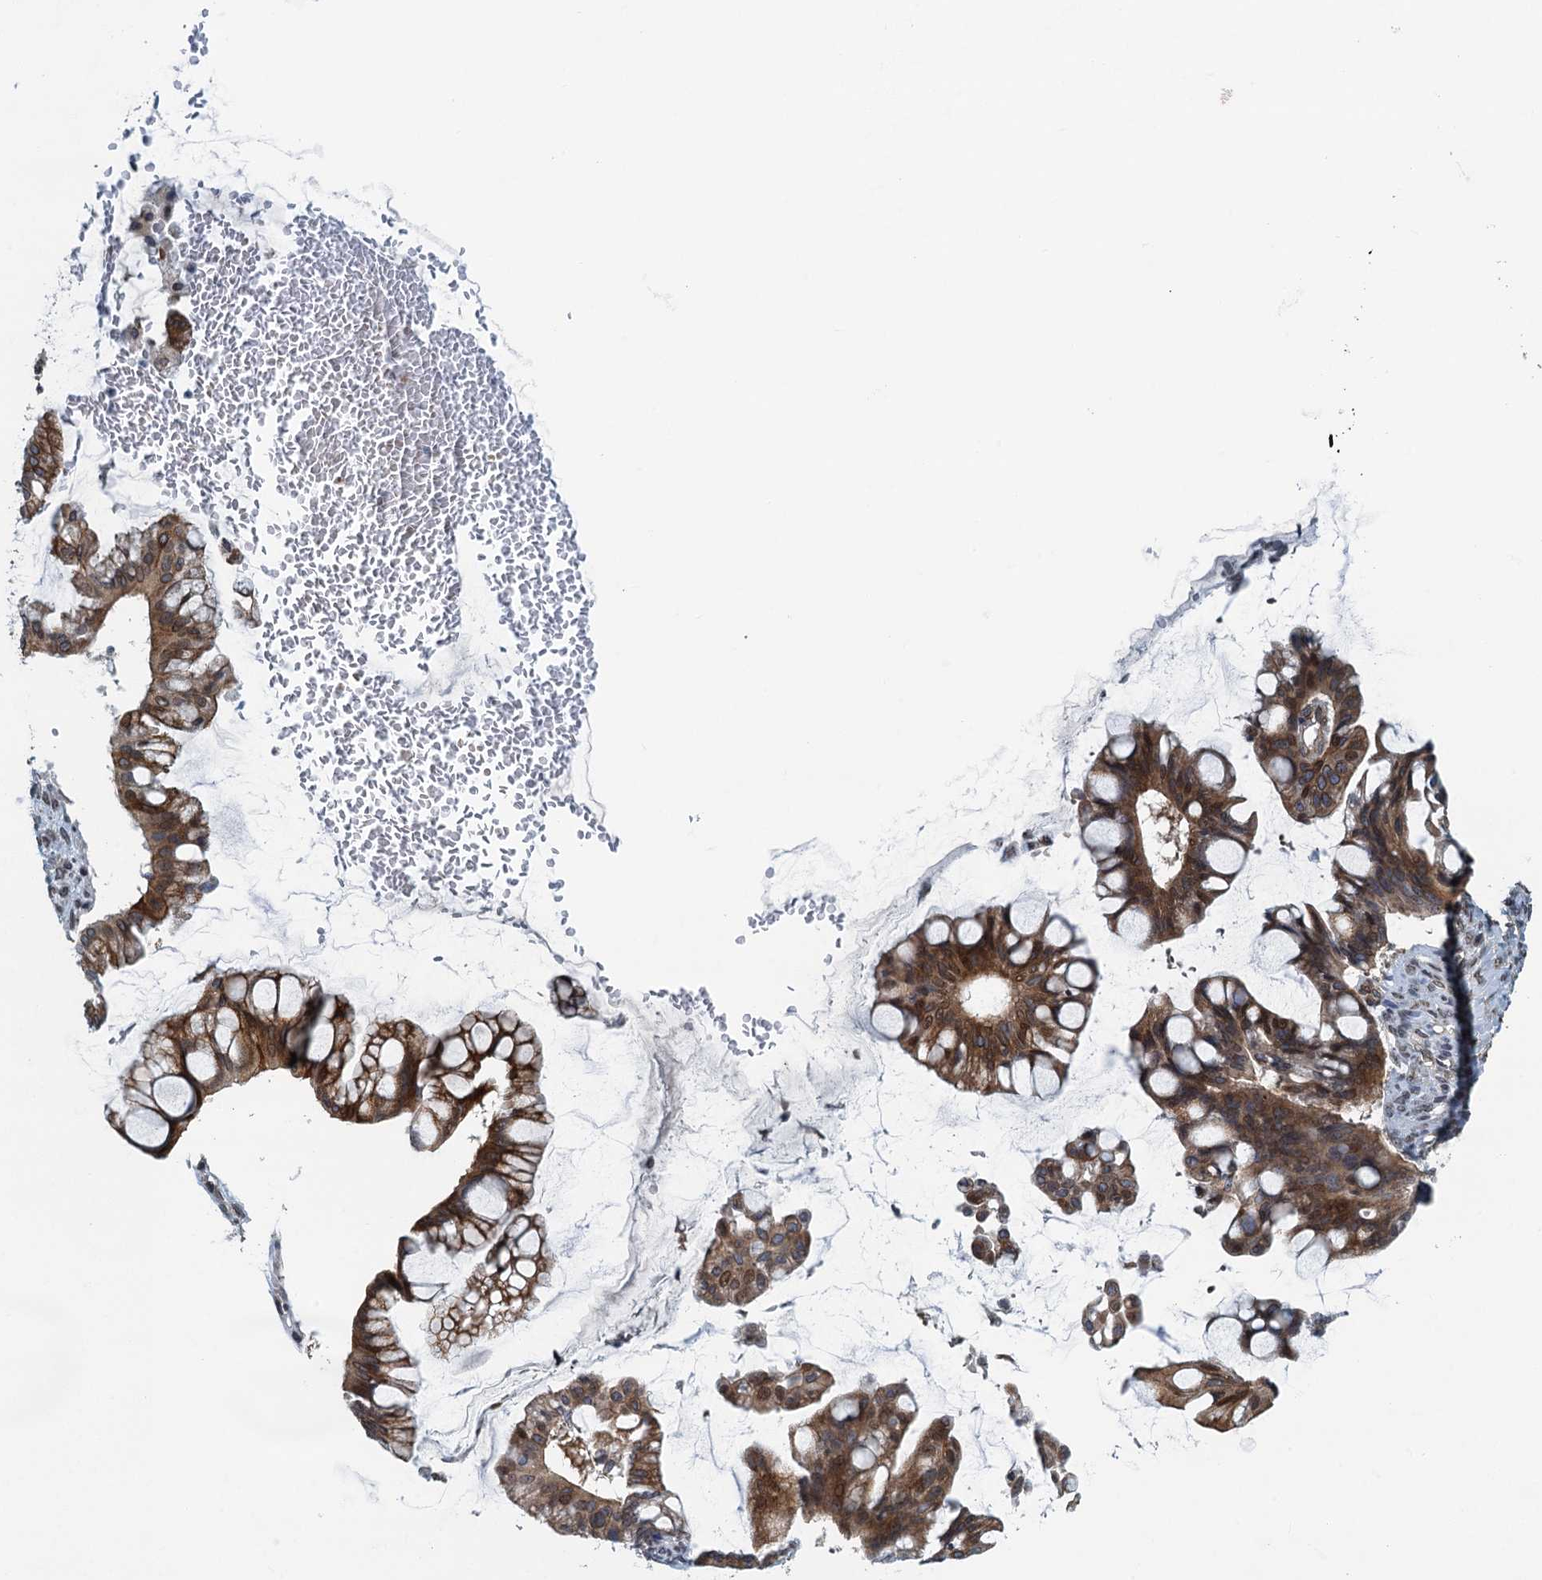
{"staining": {"intensity": "moderate", "quantity": ">75%", "location": "cytoplasmic/membranous,nuclear"}, "tissue": "ovarian cancer", "cell_type": "Tumor cells", "image_type": "cancer", "snomed": [{"axis": "morphology", "description": "Cystadenocarcinoma, mucinous, NOS"}, {"axis": "topography", "description": "Ovary"}], "caption": "The immunohistochemical stain labels moderate cytoplasmic/membranous and nuclear positivity in tumor cells of ovarian cancer (mucinous cystadenocarcinoma) tissue. Nuclei are stained in blue.", "gene": "CCDC34", "patient": {"sex": "female", "age": 73}}